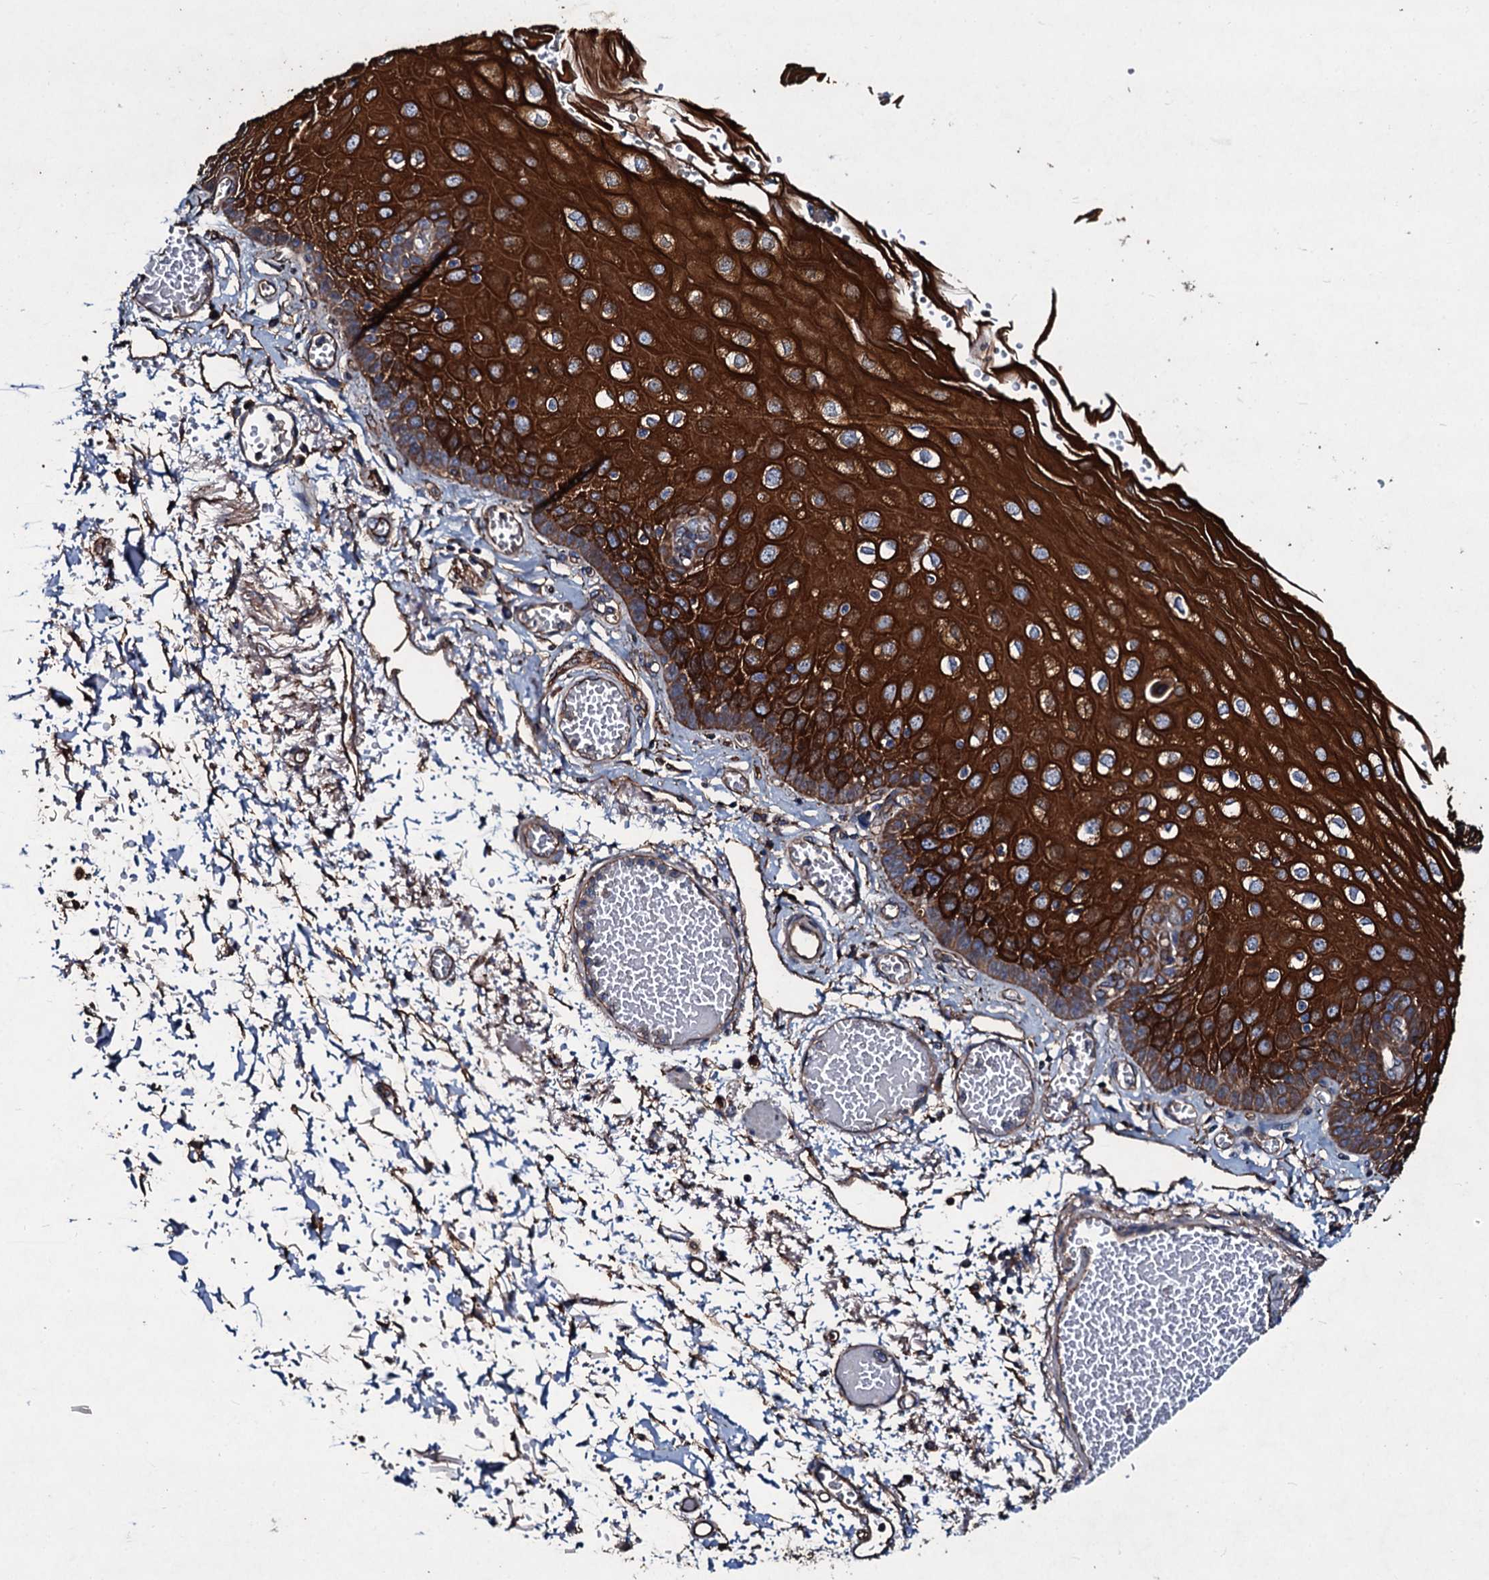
{"staining": {"intensity": "strong", "quantity": ">75%", "location": "cytoplasmic/membranous"}, "tissue": "esophagus", "cell_type": "Squamous epithelial cells", "image_type": "normal", "snomed": [{"axis": "morphology", "description": "Normal tissue, NOS"}, {"axis": "topography", "description": "Esophagus"}], "caption": "Immunohistochemical staining of benign human esophagus exhibits high levels of strong cytoplasmic/membranous expression in approximately >75% of squamous epithelial cells.", "gene": "DMAC2", "patient": {"sex": "male", "age": 81}}